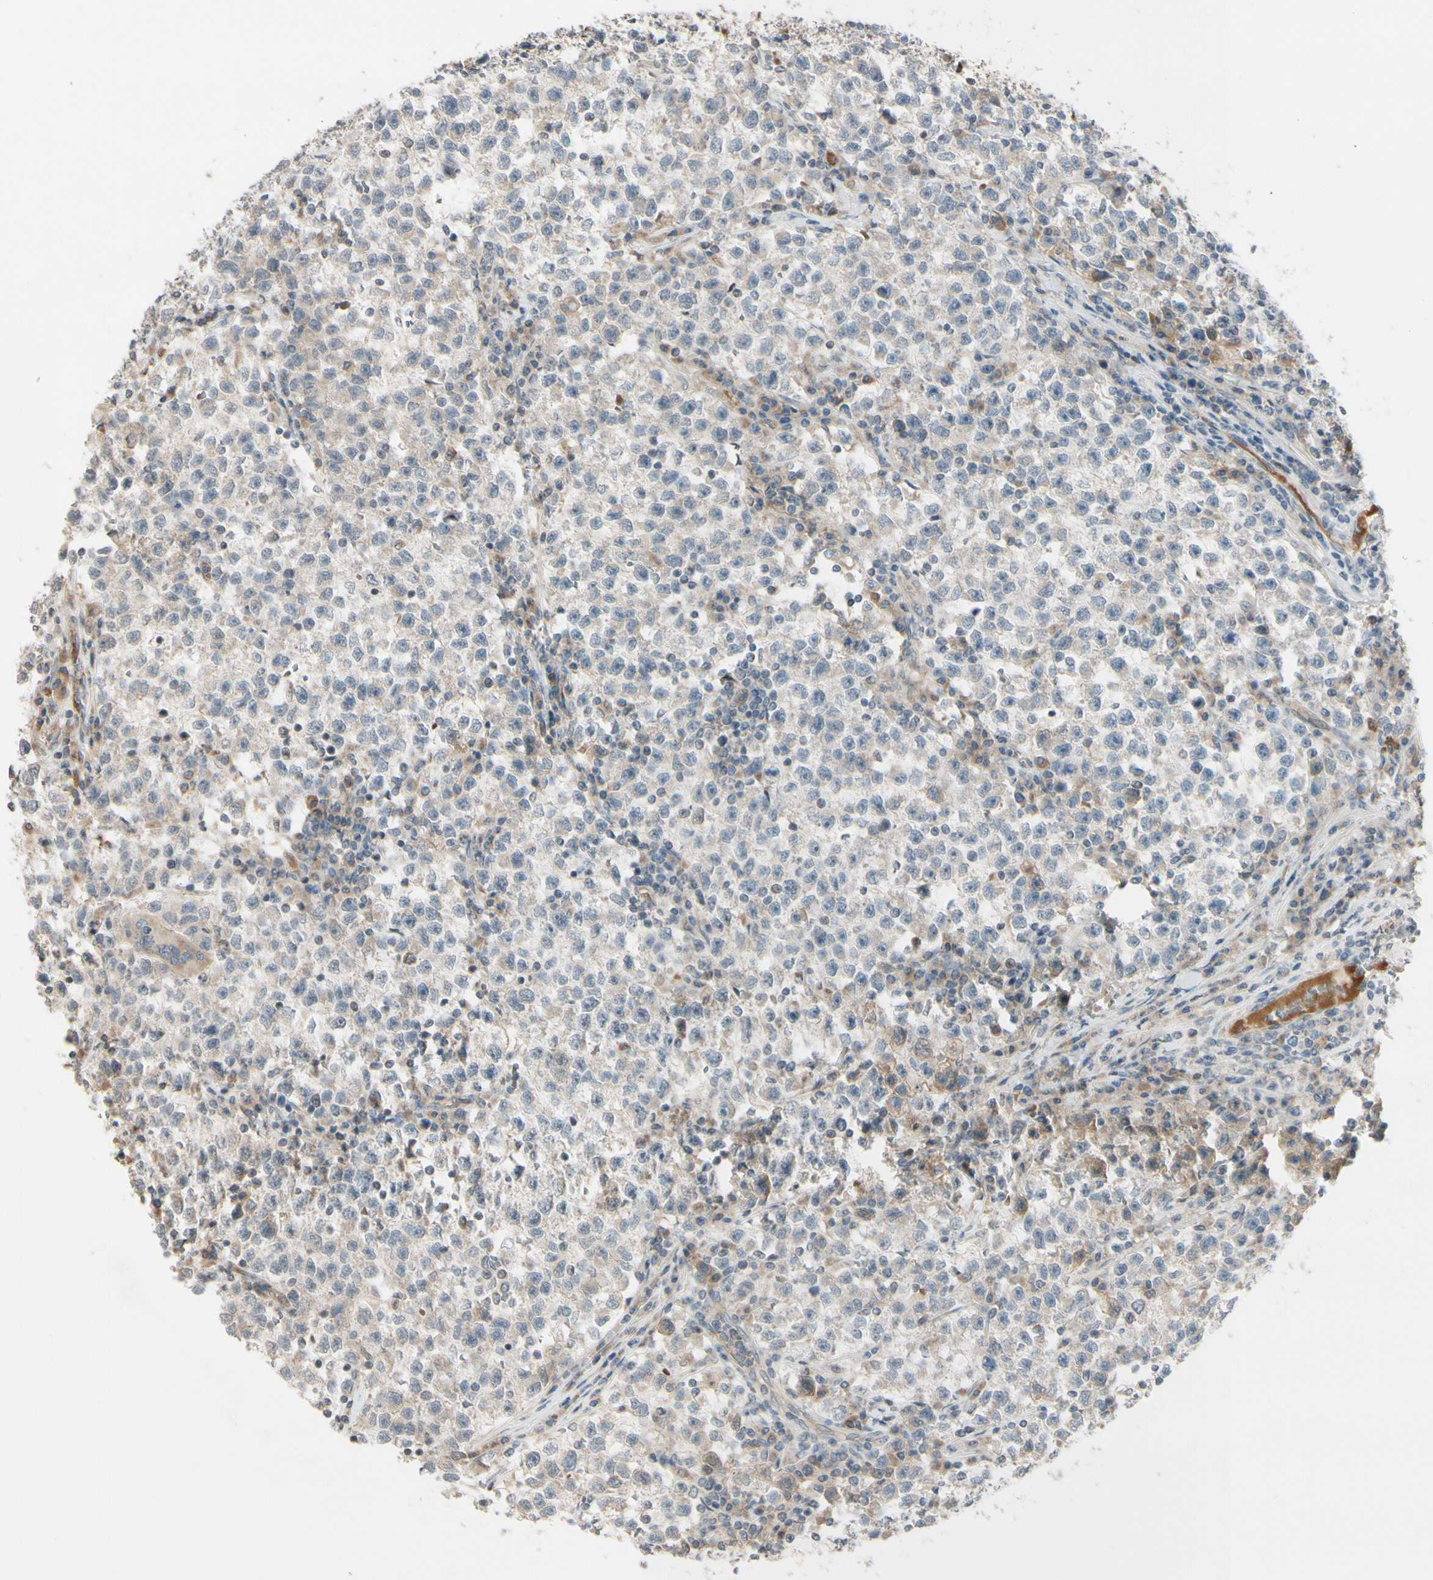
{"staining": {"intensity": "weak", "quantity": "25%-75%", "location": "cytoplasmic/membranous"}, "tissue": "testis cancer", "cell_type": "Tumor cells", "image_type": "cancer", "snomed": [{"axis": "morphology", "description": "Seminoma, NOS"}, {"axis": "topography", "description": "Testis"}], "caption": "Immunohistochemistry staining of testis cancer (seminoma), which shows low levels of weak cytoplasmic/membranous positivity in about 25%-75% of tumor cells indicating weak cytoplasmic/membranous protein staining. The staining was performed using DAB (brown) for protein detection and nuclei were counterstained in hematoxylin (blue).", "gene": "FGF10", "patient": {"sex": "male", "age": 22}}